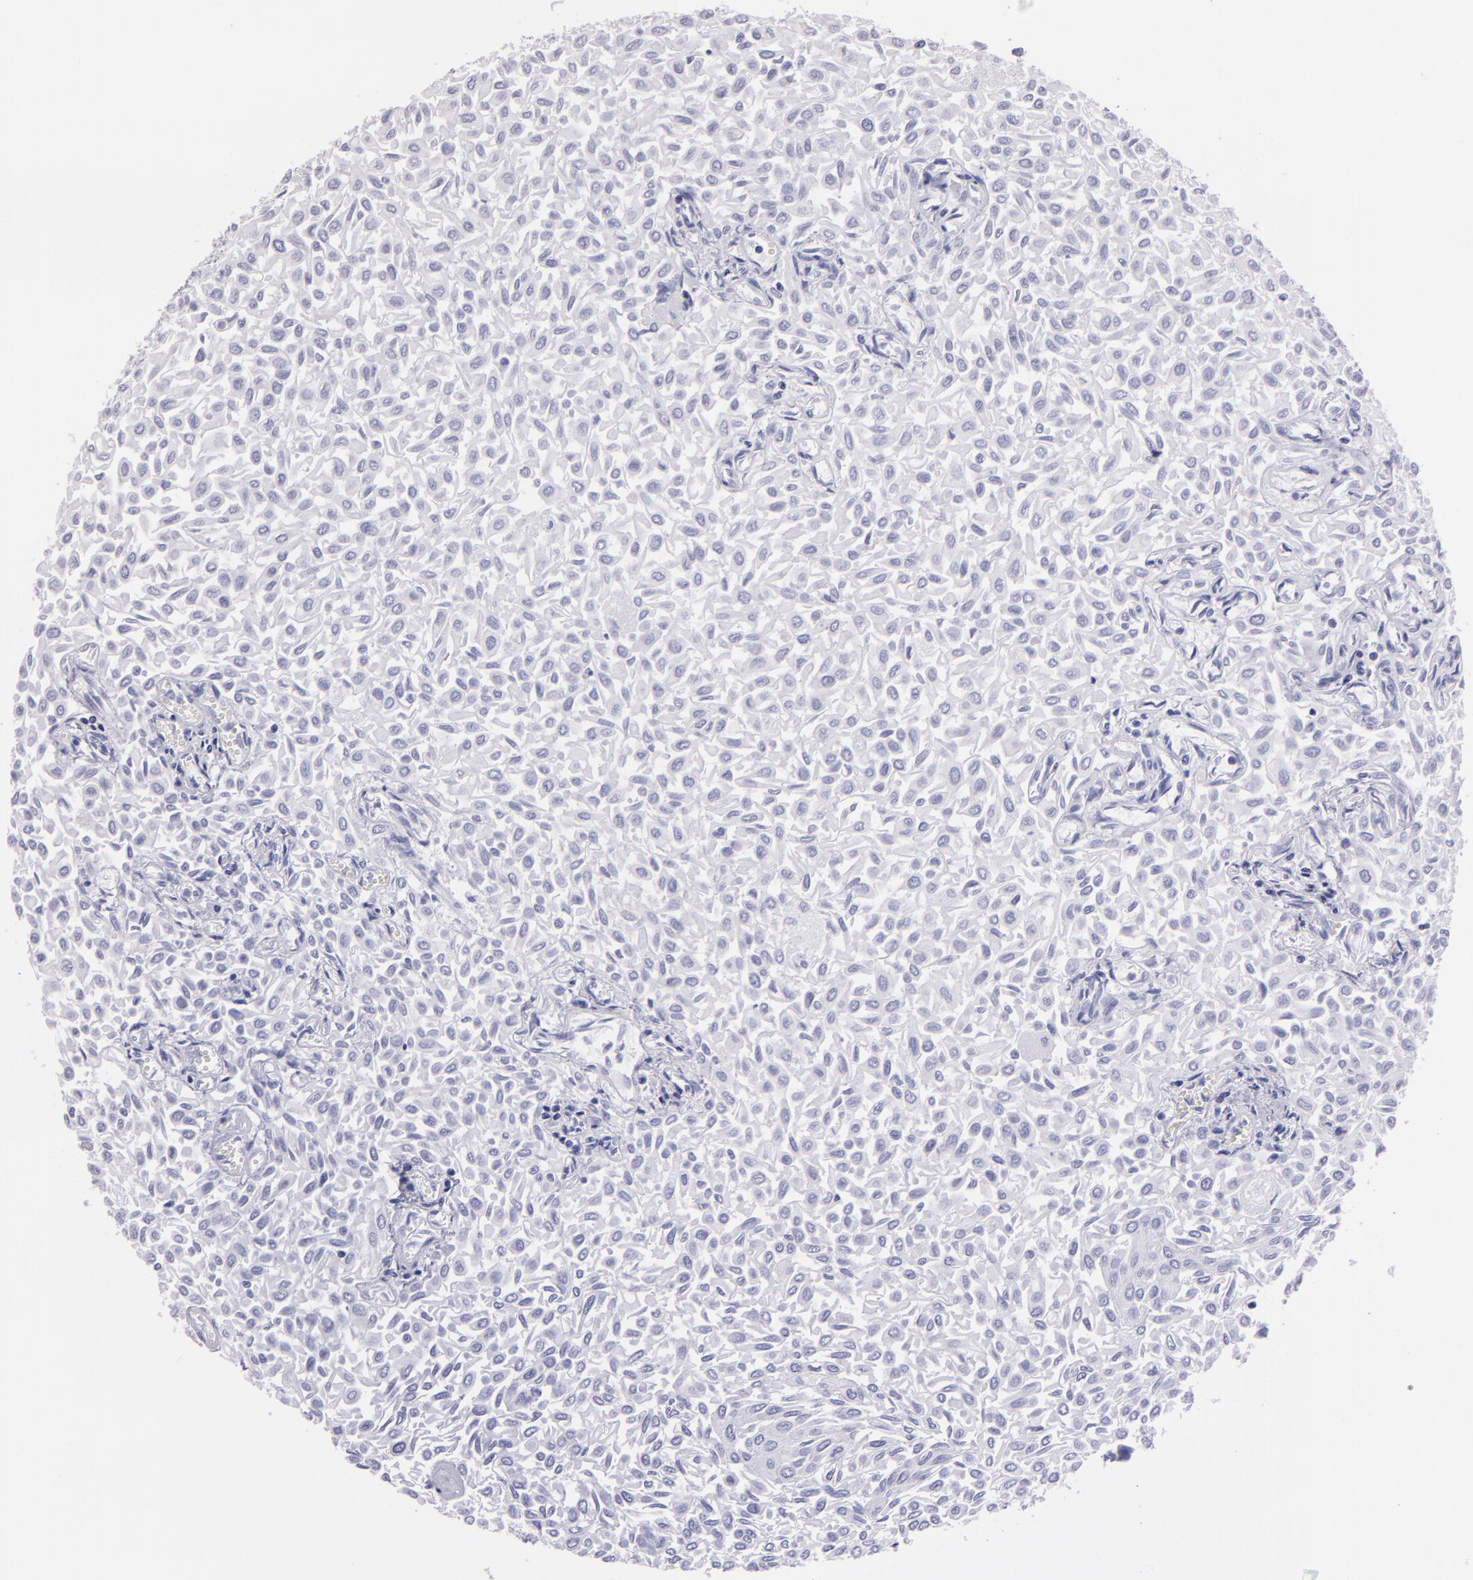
{"staining": {"intensity": "negative", "quantity": "none", "location": "none"}, "tissue": "urothelial cancer", "cell_type": "Tumor cells", "image_type": "cancer", "snomed": [{"axis": "morphology", "description": "Urothelial carcinoma, Low grade"}, {"axis": "topography", "description": "Urinary bladder"}], "caption": "Protein analysis of urothelial carcinoma (low-grade) reveals no significant staining in tumor cells.", "gene": "MUC5AC", "patient": {"sex": "male", "age": 64}}